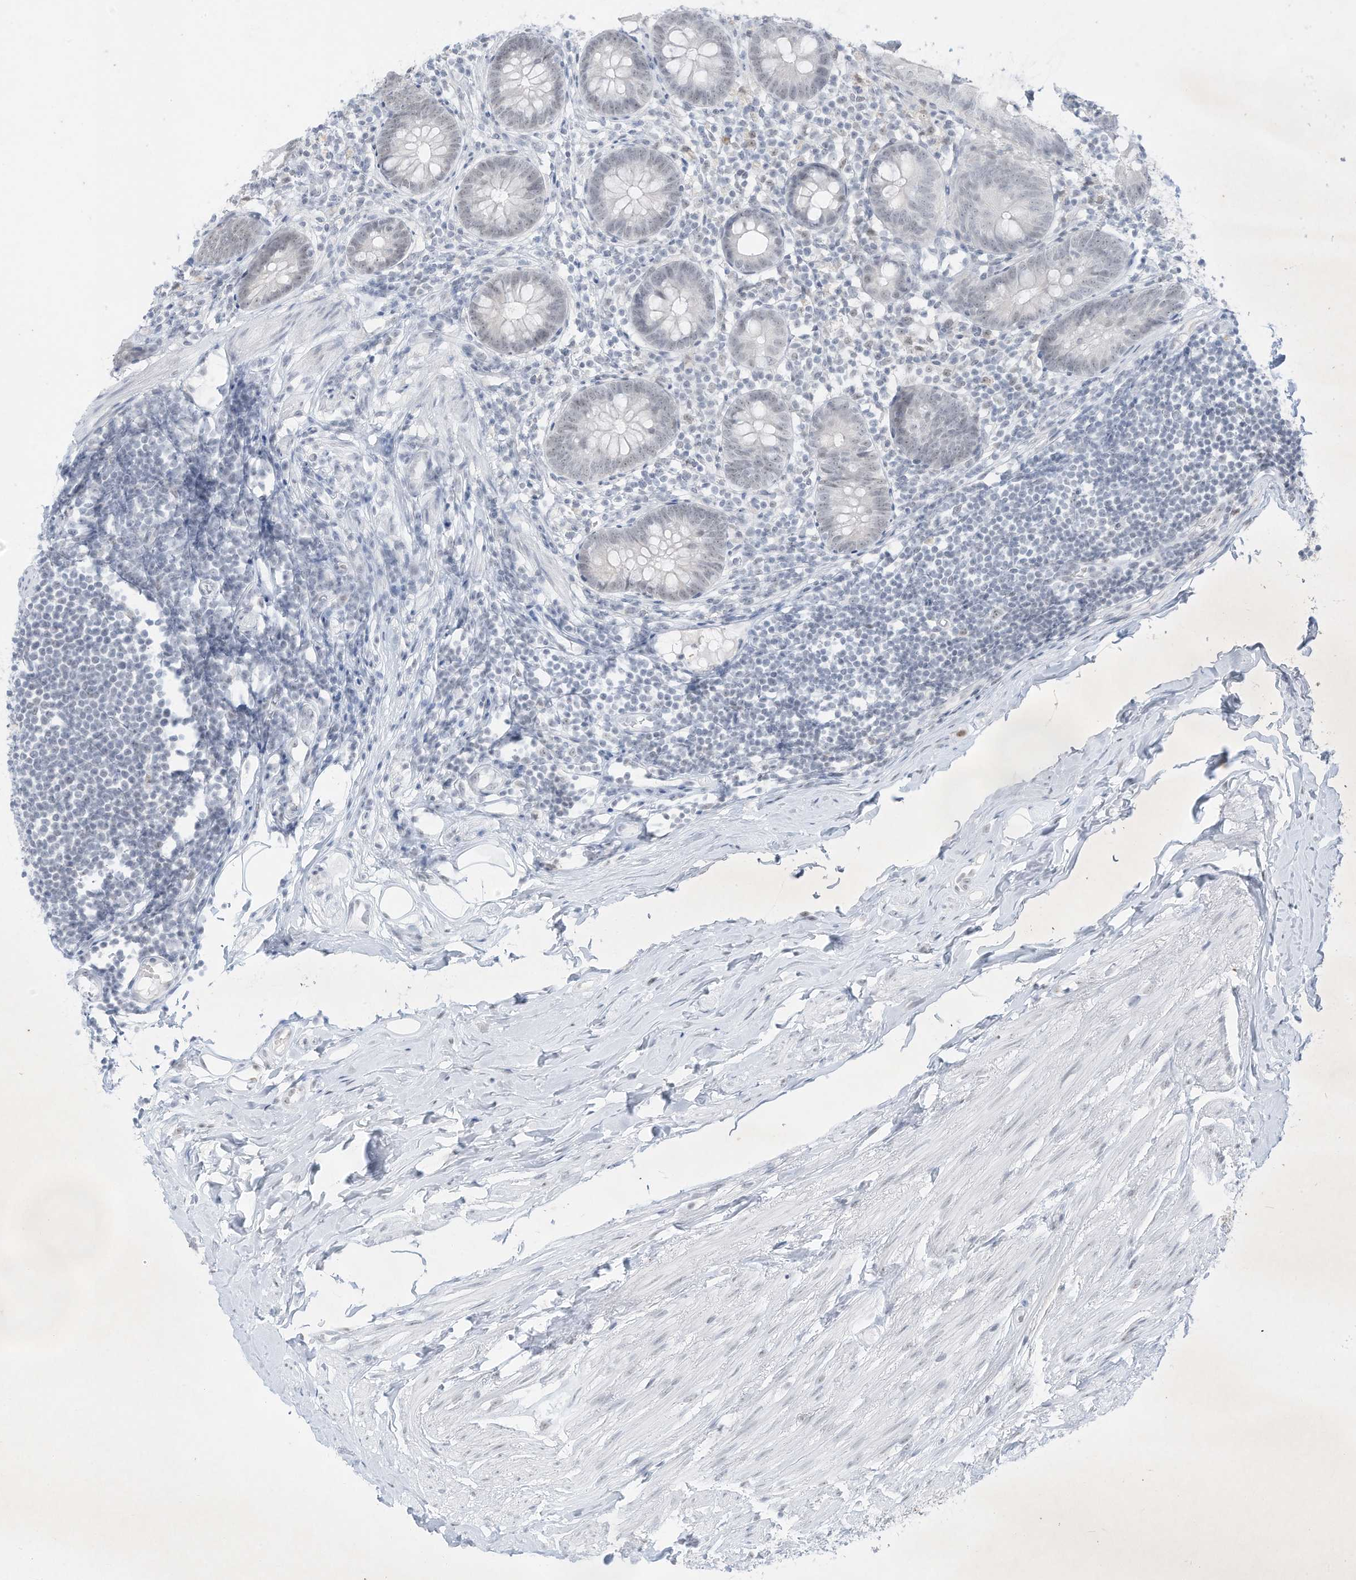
{"staining": {"intensity": "negative", "quantity": "none", "location": "none"}, "tissue": "appendix", "cell_type": "Glandular cells", "image_type": "normal", "snomed": [{"axis": "morphology", "description": "Normal tissue, NOS"}, {"axis": "topography", "description": "Appendix"}], "caption": "This micrograph is of normal appendix stained with immunohistochemistry to label a protein in brown with the nuclei are counter-stained blue. There is no expression in glandular cells.", "gene": "PGC", "patient": {"sex": "female", "age": 62}}